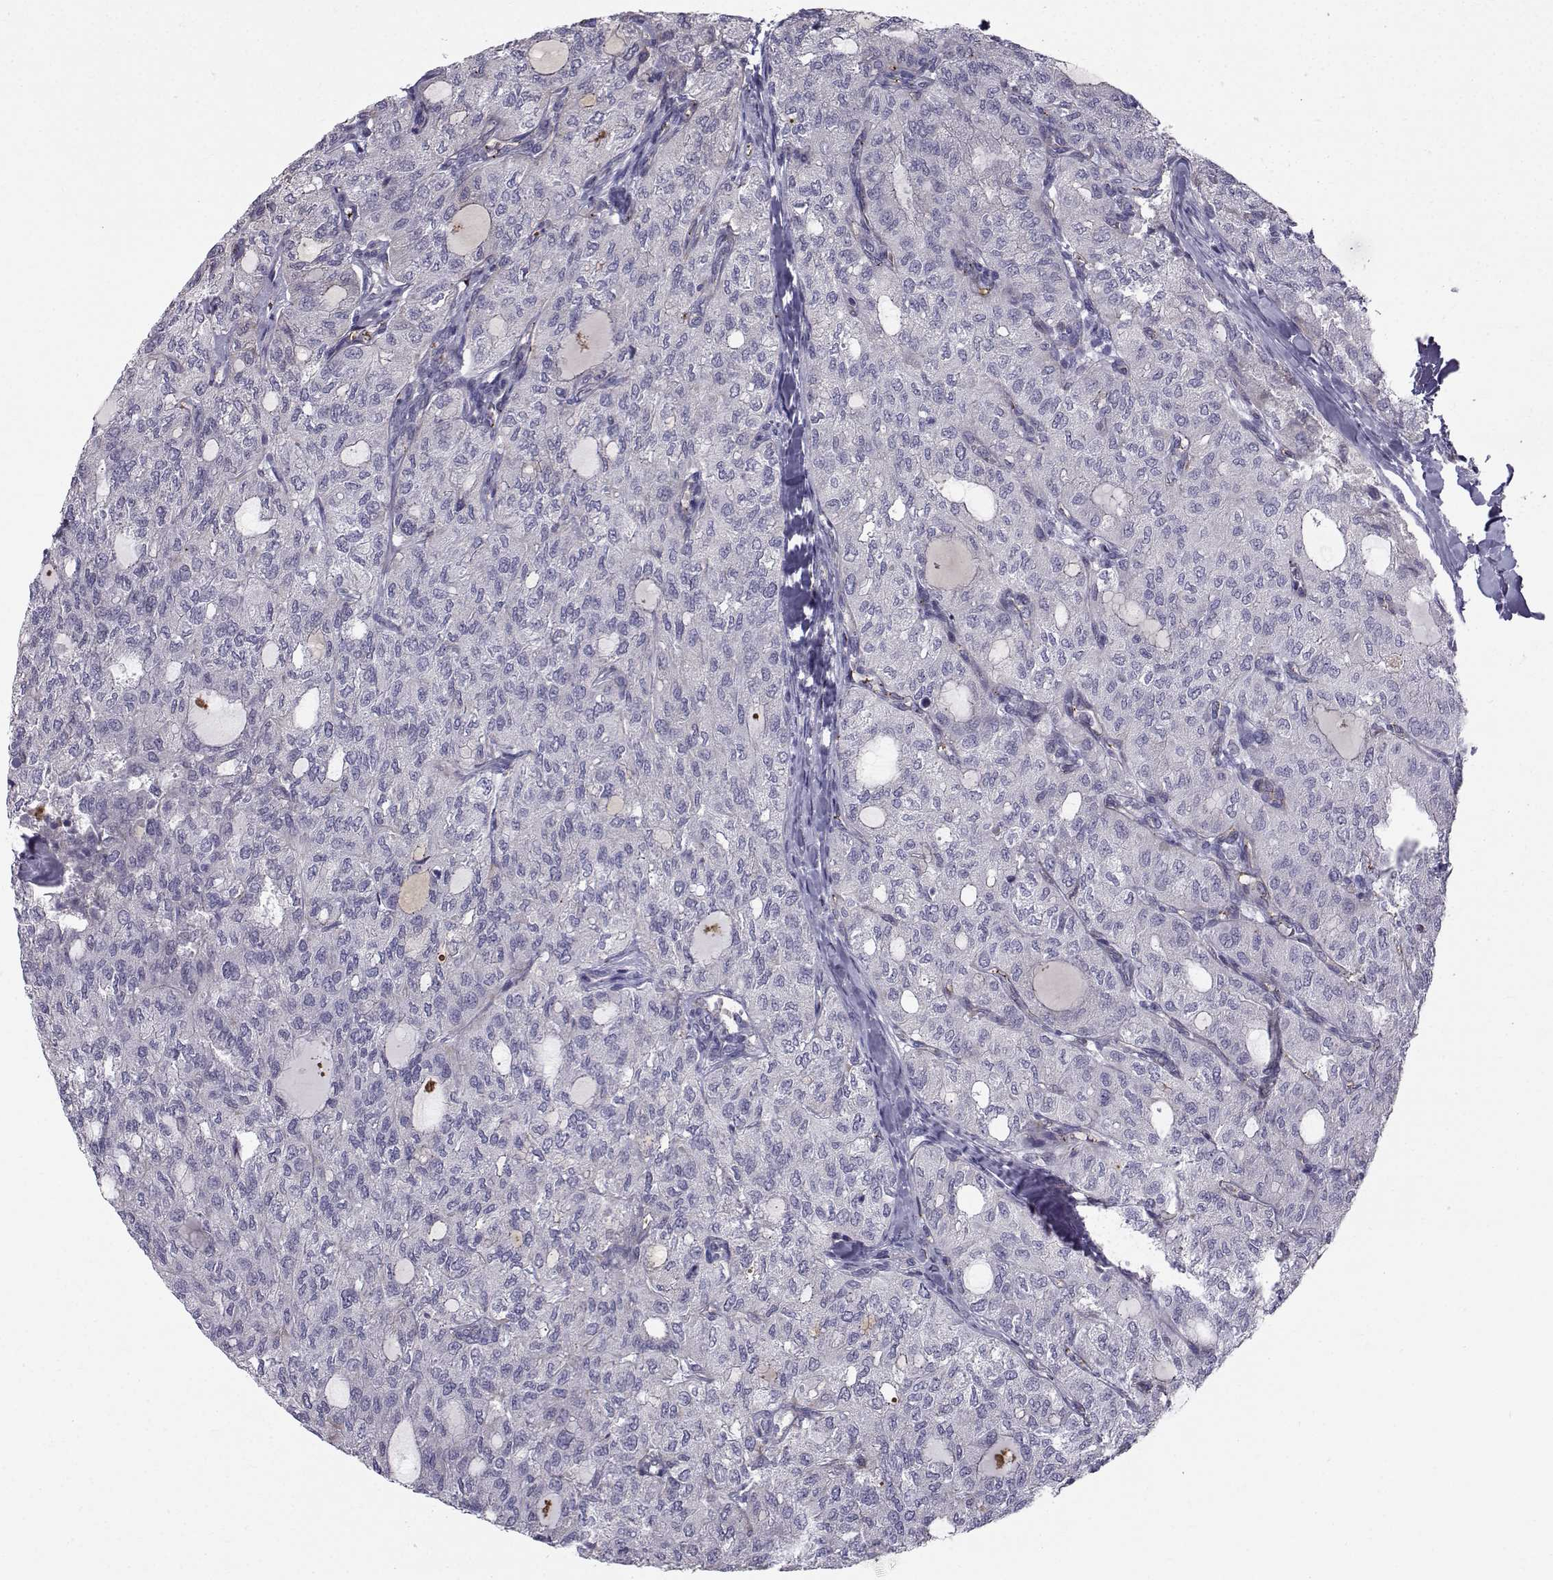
{"staining": {"intensity": "negative", "quantity": "none", "location": "none"}, "tissue": "thyroid cancer", "cell_type": "Tumor cells", "image_type": "cancer", "snomed": [{"axis": "morphology", "description": "Follicular adenoma carcinoma, NOS"}, {"axis": "topography", "description": "Thyroid gland"}], "caption": "DAB immunohistochemical staining of thyroid cancer reveals no significant staining in tumor cells.", "gene": "CALCR", "patient": {"sex": "male", "age": 75}}